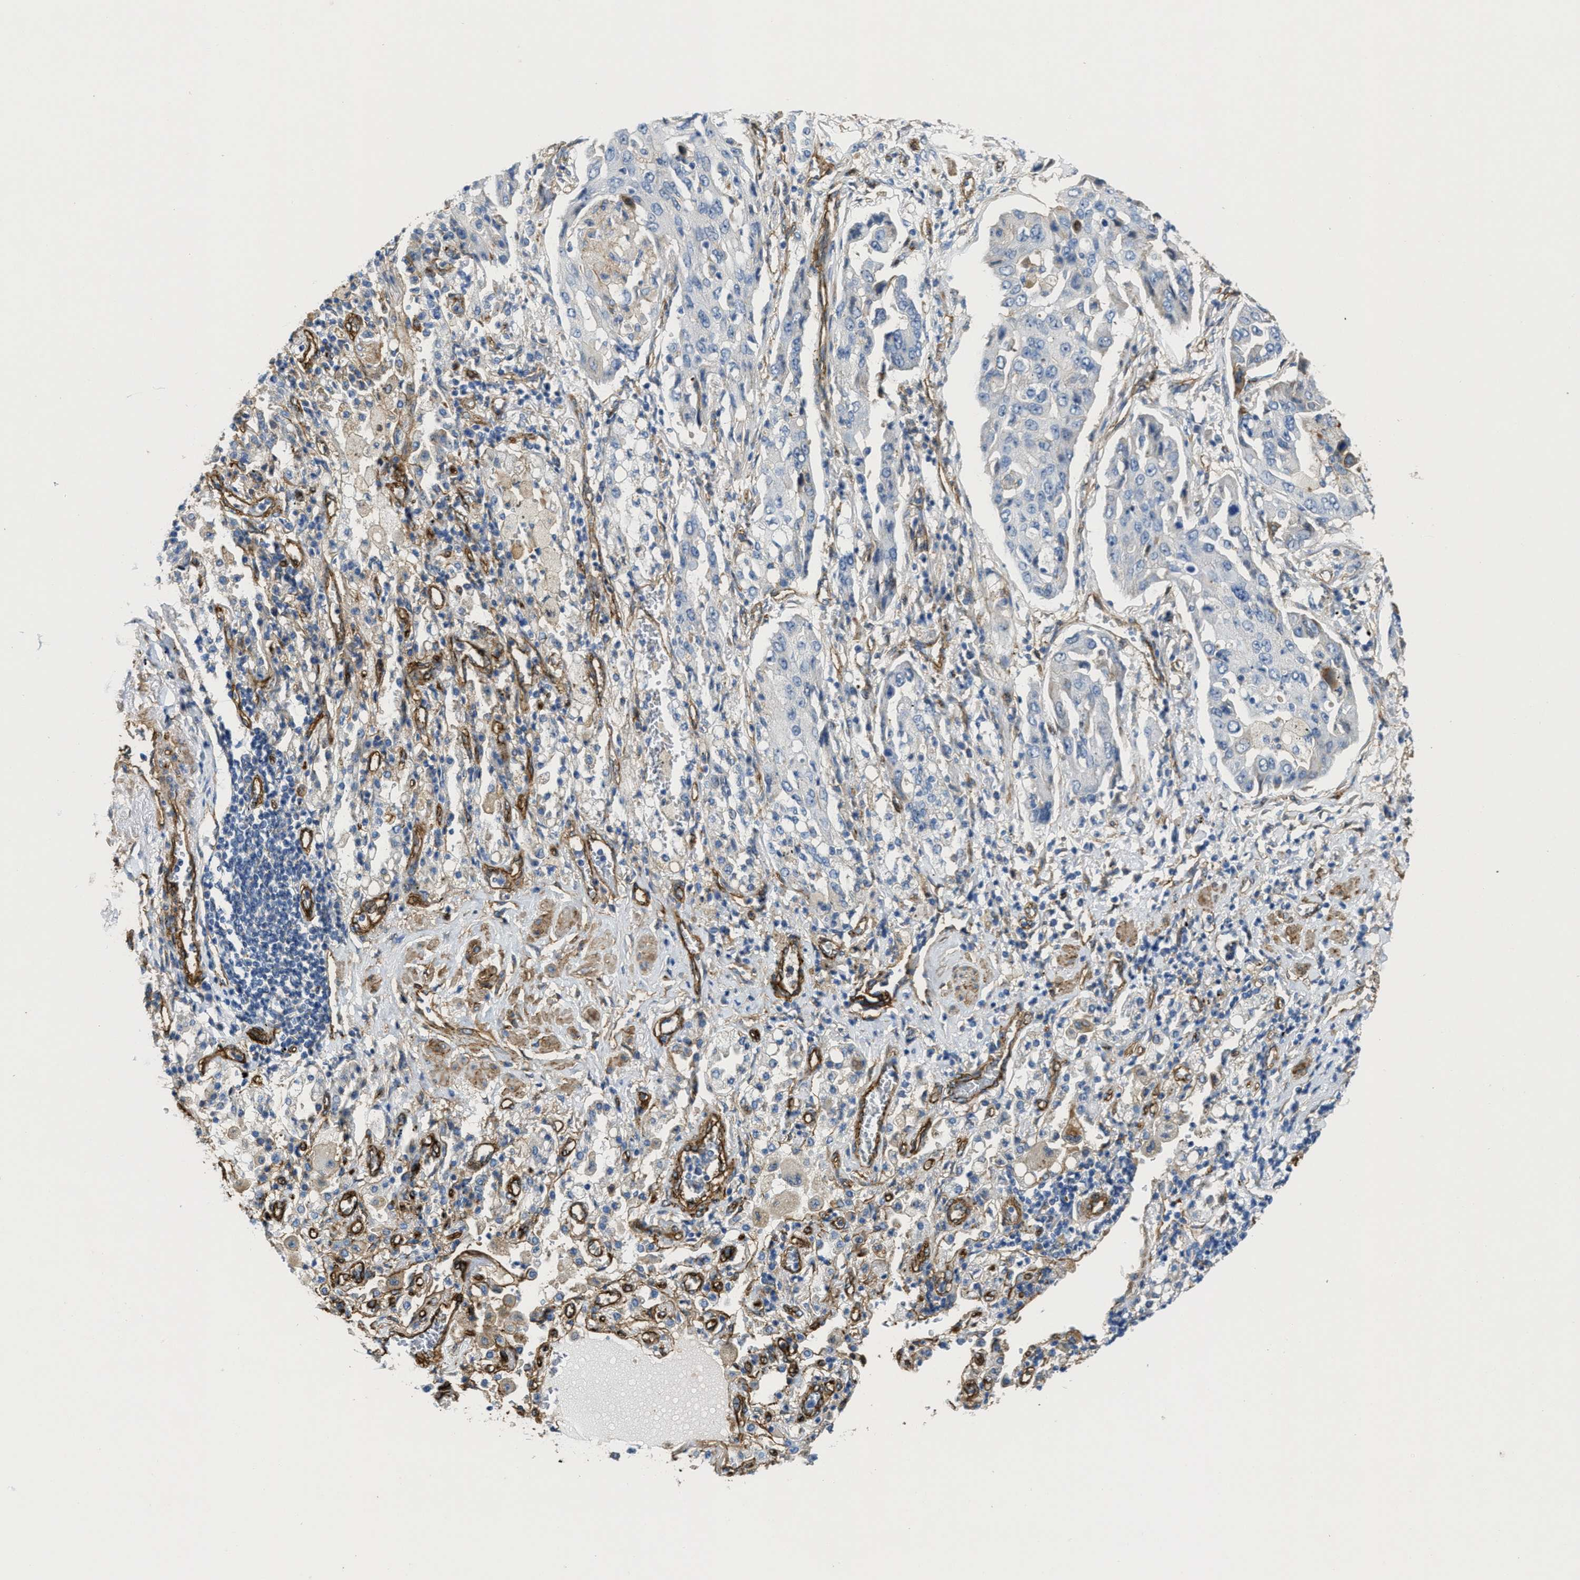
{"staining": {"intensity": "negative", "quantity": "none", "location": "none"}, "tissue": "lung cancer", "cell_type": "Tumor cells", "image_type": "cancer", "snomed": [{"axis": "morphology", "description": "Adenocarcinoma, NOS"}, {"axis": "topography", "description": "Lung"}], "caption": "This is a photomicrograph of immunohistochemistry staining of lung adenocarcinoma, which shows no expression in tumor cells. (DAB (3,3'-diaminobenzidine) immunohistochemistry visualized using brightfield microscopy, high magnification).", "gene": "NAB1", "patient": {"sex": "female", "age": 65}}